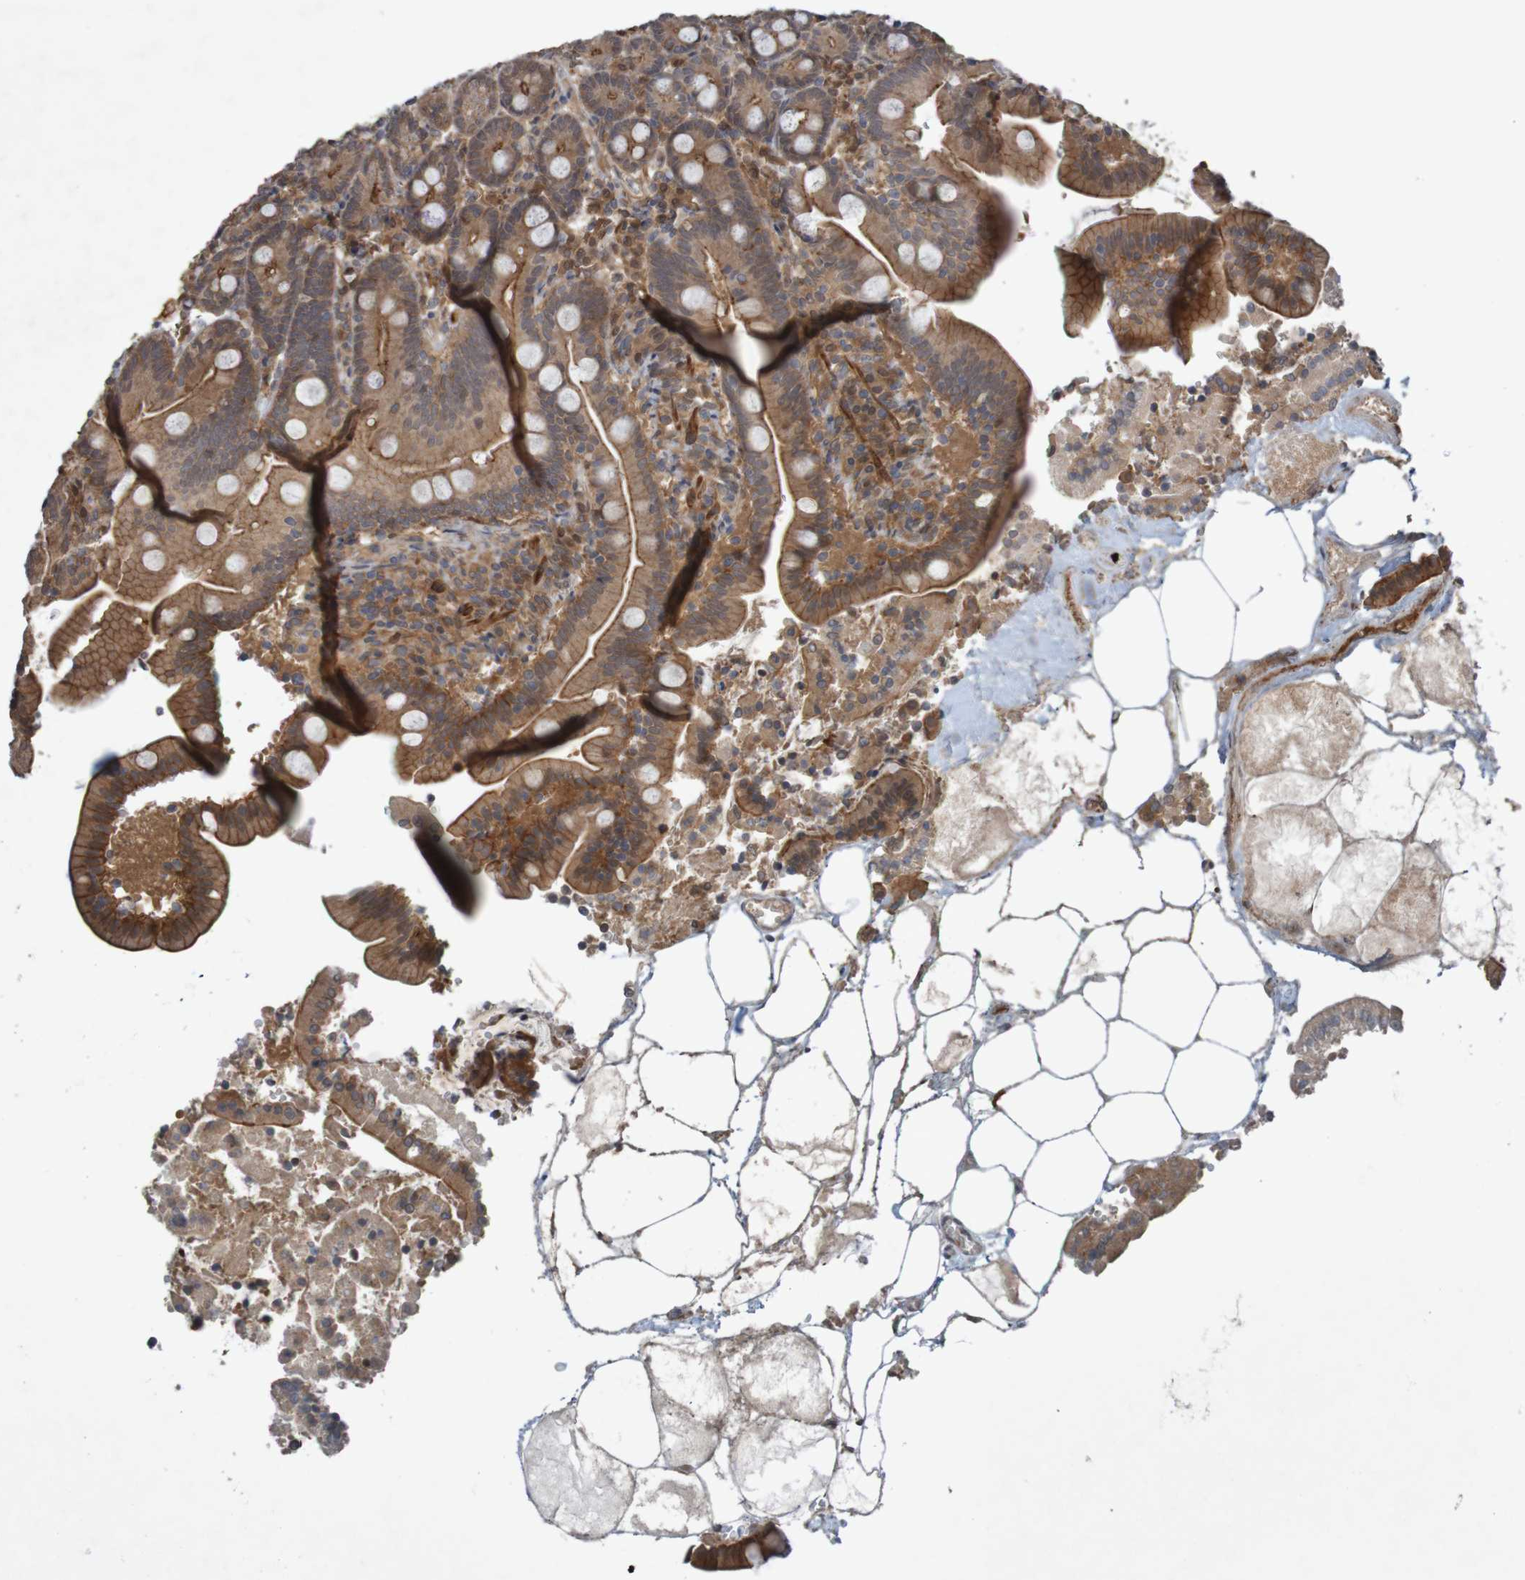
{"staining": {"intensity": "moderate", "quantity": ">75%", "location": "cytoplasmic/membranous"}, "tissue": "duodenum", "cell_type": "Glandular cells", "image_type": "normal", "snomed": [{"axis": "morphology", "description": "Normal tissue, NOS"}, {"axis": "topography", "description": "Duodenum"}], "caption": "Protein expression analysis of normal duodenum exhibits moderate cytoplasmic/membranous expression in approximately >75% of glandular cells. (IHC, brightfield microscopy, high magnification).", "gene": "ARHGEF11", "patient": {"sex": "male", "age": 54}}